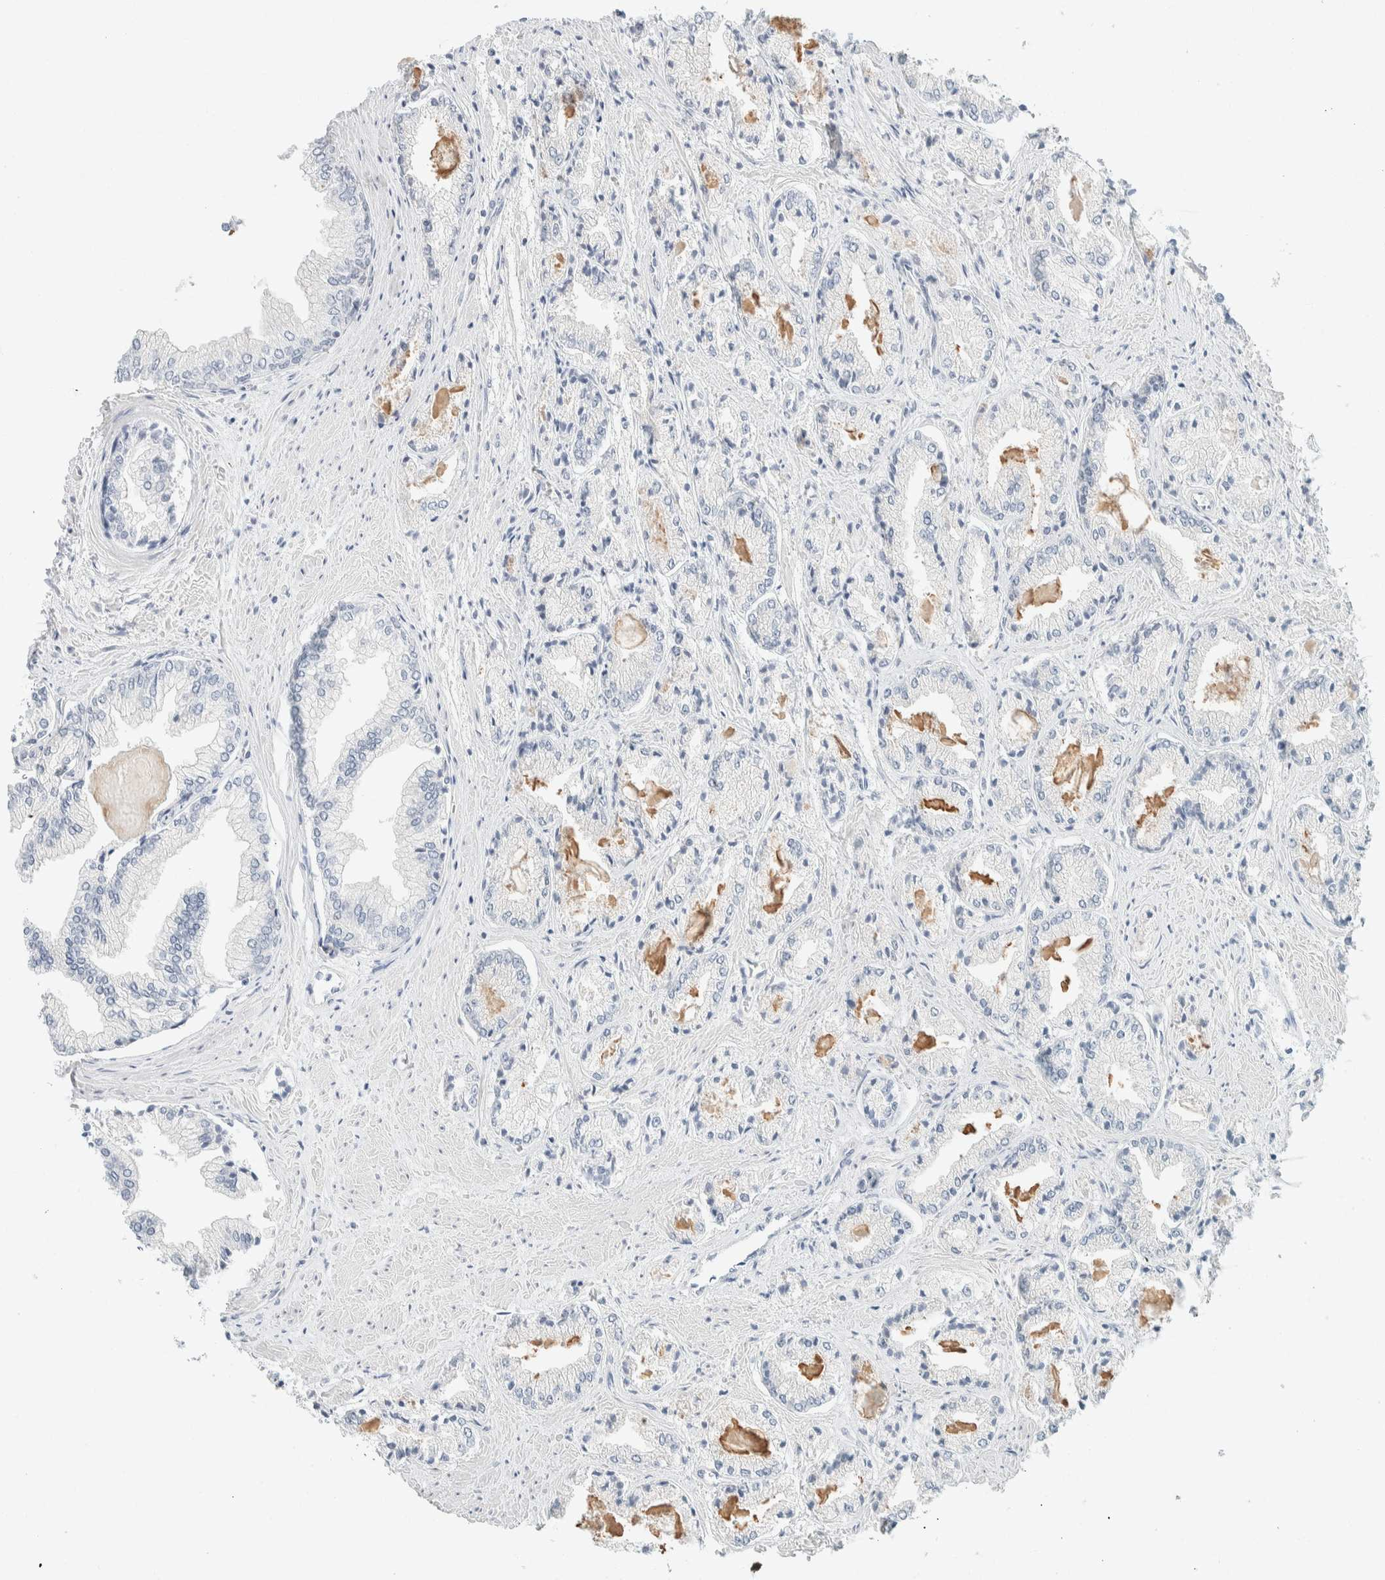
{"staining": {"intensity": "negative", "quantity": "none", "location": "none"}, "tissue": "prostate cancer", "cell_type": "Tumor cells", "image_type": "cancer", "snomed": [{"axis": "morphology", "description": "Adenocarcinoma, Low grade"}, {"axis": "topography", "description": "Prostate"}], "caption": "Immunohistochemical staining of prostate cancer displays no significant positivity in tumor cells. (DAB (3,3'-diaminobenzidine) IHC with hematoxylin counter stain).", "gene": "ALOX12B", "patient": {"sex": "male", "age": 52}}